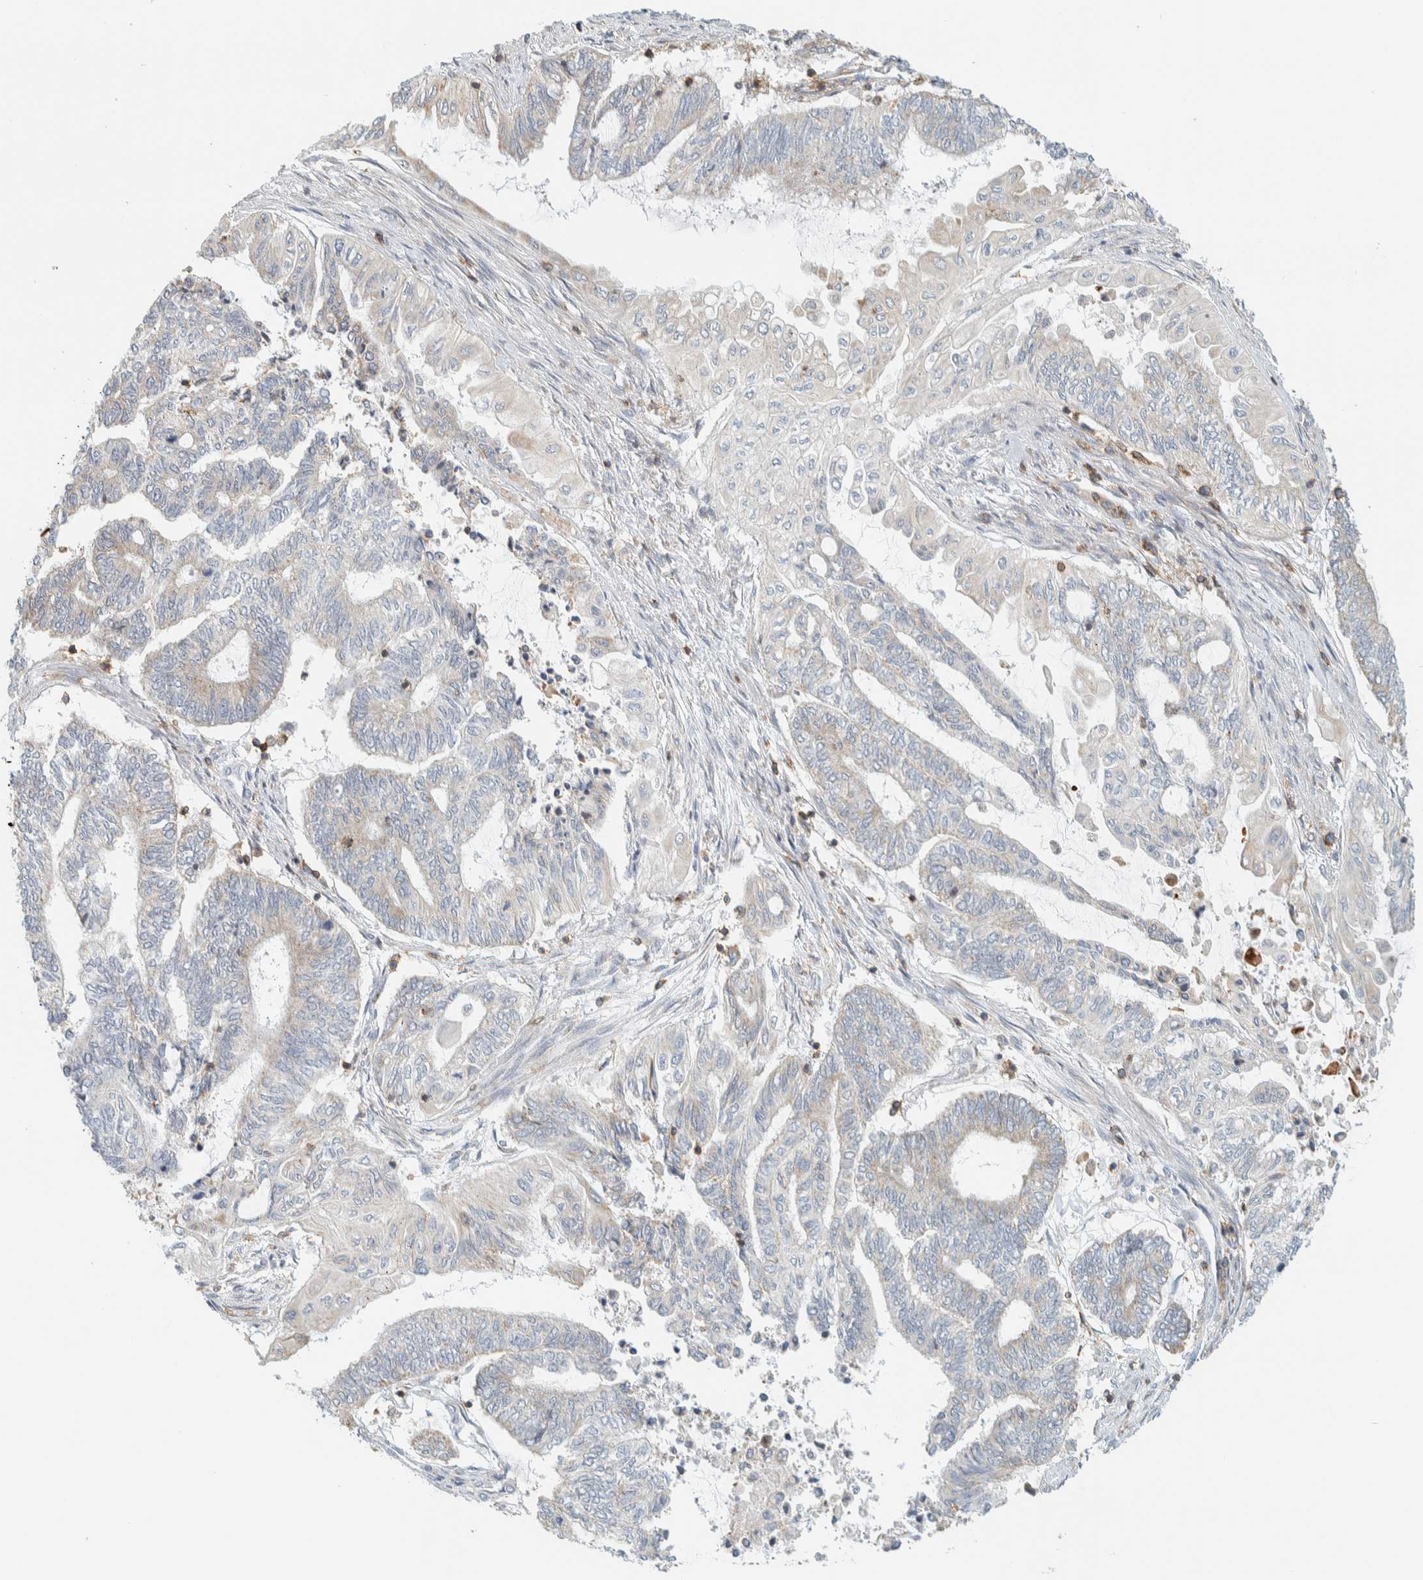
{"staining": {"intensity": "negative", "quantity": "none", "location": "none"}, "tissue": "endometrial cancer", "cell_type": "Tumor cells", "image_type": "cancer", "snomed": [{"axis": "morphology", "description": "Adenocarcinoma, NOS"}, {"axis": "topography", "description": "Uterus"}, {"axis": "topography", "description": "Endometrium"}], "caption": "A high-resolution micrograph shows immunohistochemistry staining of endometrial cancer (adenocarcinoma), which exhibits no significant expression in tumor cells. (Brightfield microscopy of DAB (3,3'-diaminobenzidine) IHC at high magnification).", "gene": "CCDC57", "patient": {"sex": "female", "age": 70}}